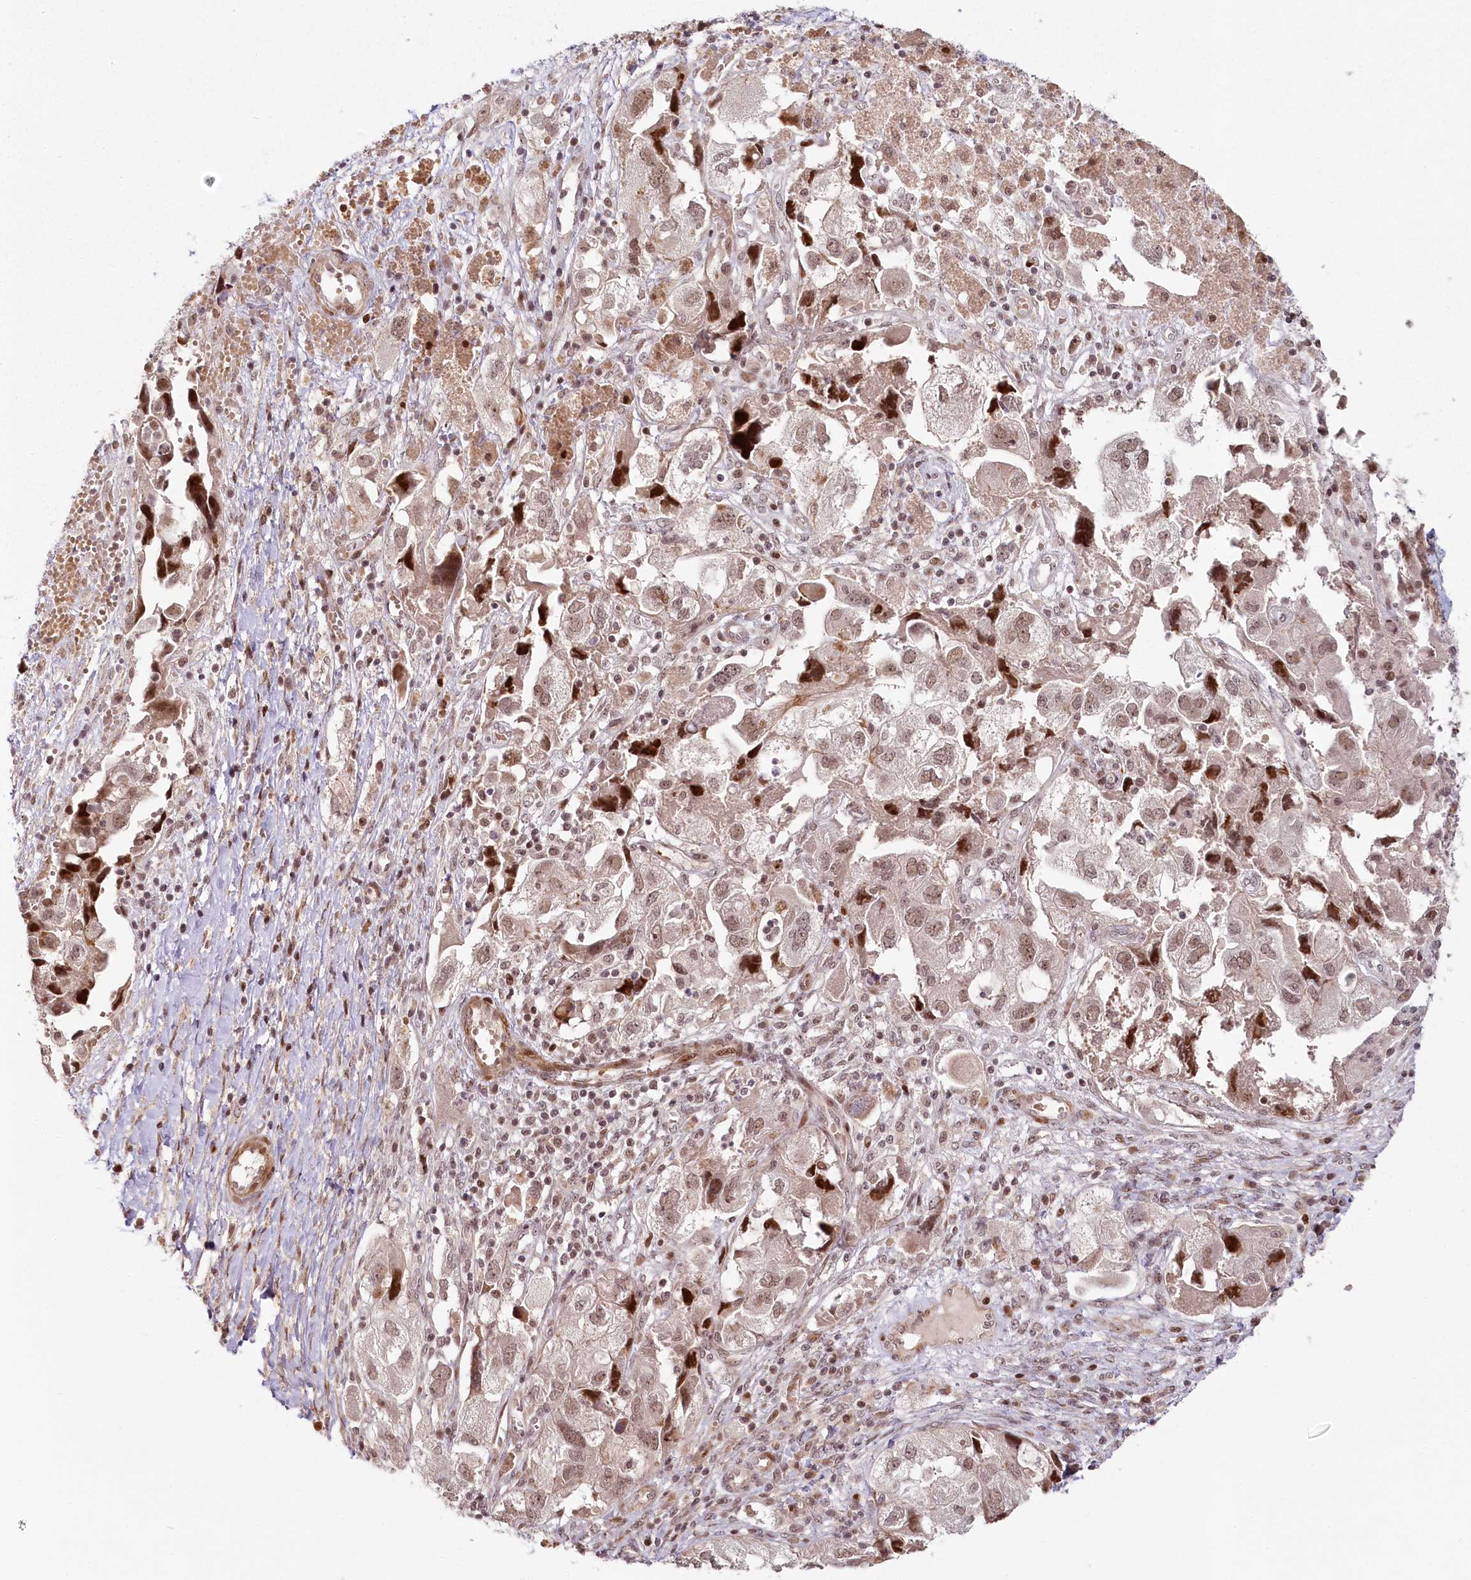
{"staining": {"intensity": "moderate", "quantity": ">75%", "location": "nuclear"}, "tissue": "ovarian cancer", "cell_type": "Tumor cells", "image_type": "cancer", "snomed": [{"axis": "morphology", "description": "Carcinoma, NOS"}, {"axis": "morphology", "description": "Cystadenocarcinoma, serous, NOS"}, {"axis": "topography", "description": "Ovary"}], "caption": "A histopathology image of ovarian cancer stained for a protein reveals moderate nuclear brown staining in tumor cells.", "gene": "FAM204A", "patient": {"sex": "female", "age": 69}}